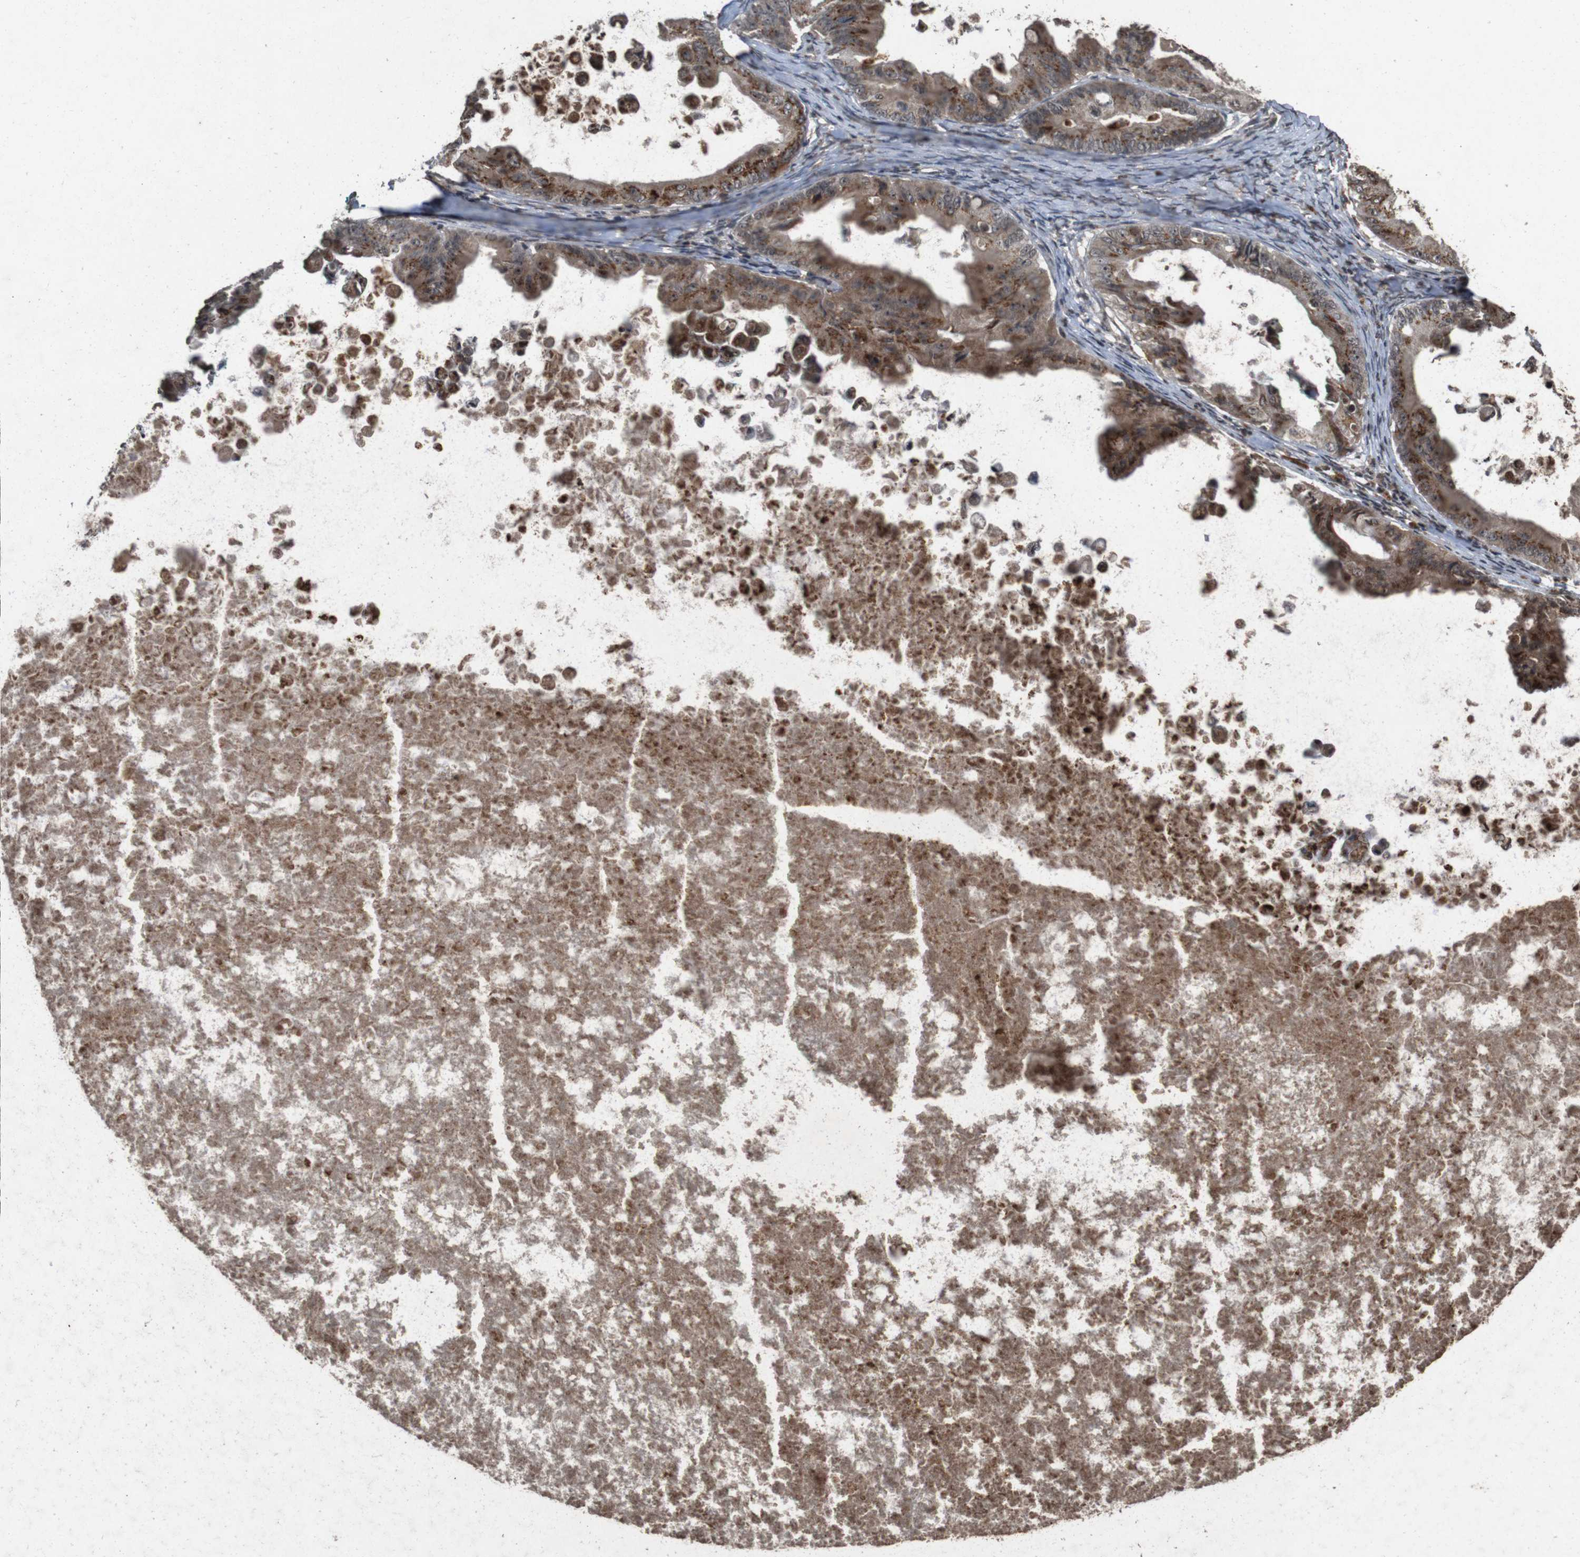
{"staining": {"intensity": "moderate", "quantity": ">75%", "location": "cytoplasmic/membranous"}, "tissue": "ovarian cancer", "cell_type": "Tumor cells", "image_type": "cancer", "snomed": [{"axis": "morphology", "description": "Cystadenocarcinoma, mucinous, NOS"}, {"axis": "topography", "description": "Ovary"}], "caption": "Protein expression by immunohistochemistry (IHC) reveals moderate cytoplasmic/membranous staining in about >75% of tumor cells in ovarian cancer (mucinous cystadenocarcinoma).", "gene": "SORL1", "patient": {"sex": "female", "age": 37}}